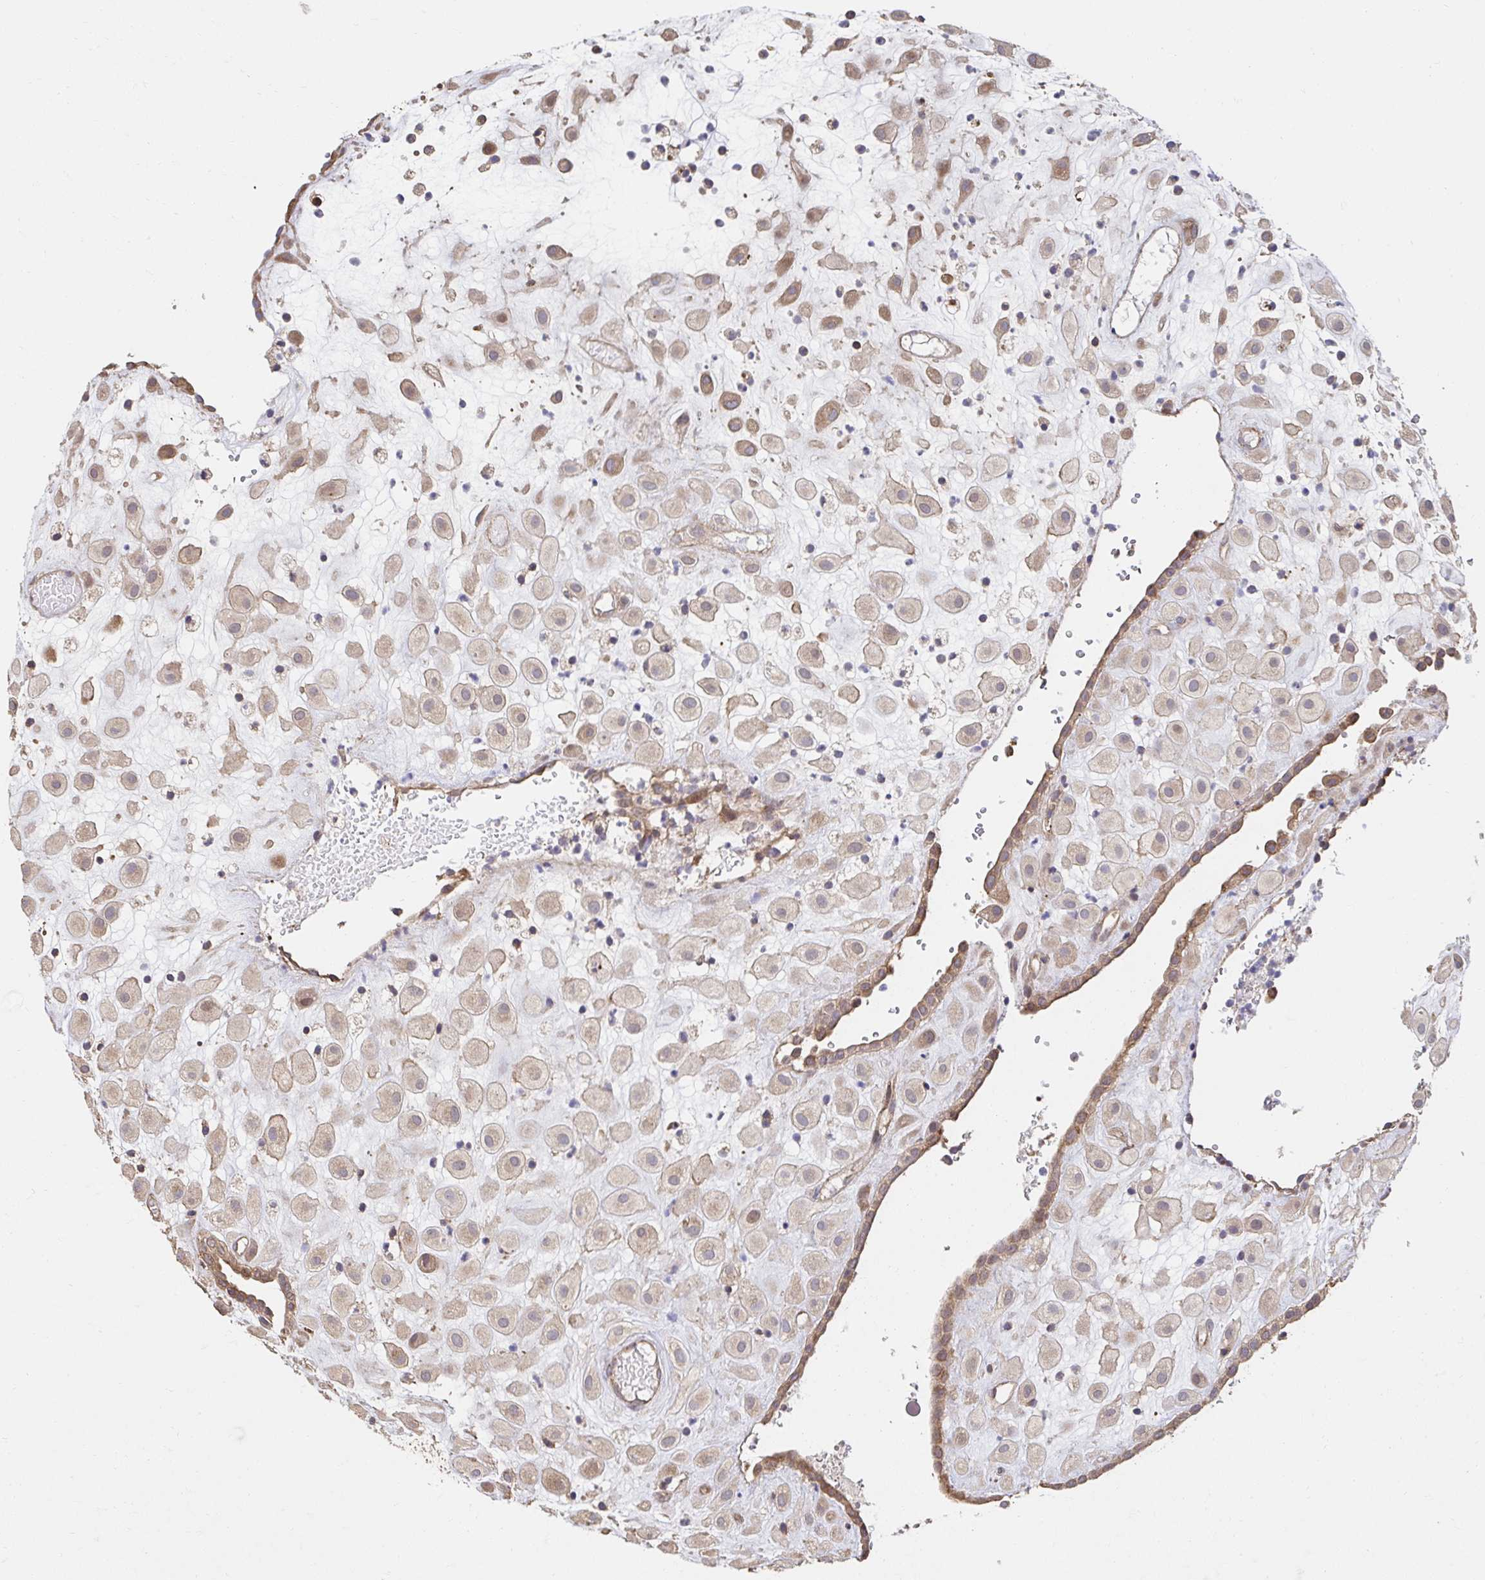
{"staining": {"intensity": "weak", "quantity": ">75%", "location": "cytoplasmic/membranous"}, "tissue": "placenta", "cell_type": "Decidual cells", "image_type": "normal", "snomed": [{"axis": "morphology", "description": "Normal tissue, NOS"}, {"axis": "topography", "description": "Placenta"}], "caption": "Decidual cells display low levels of weak cytoplasmic/membranous staining in approximately >75% of cells in normal human placenta.", "gene": "APBB1", "patient": {"sex": "female", "age": 24}}